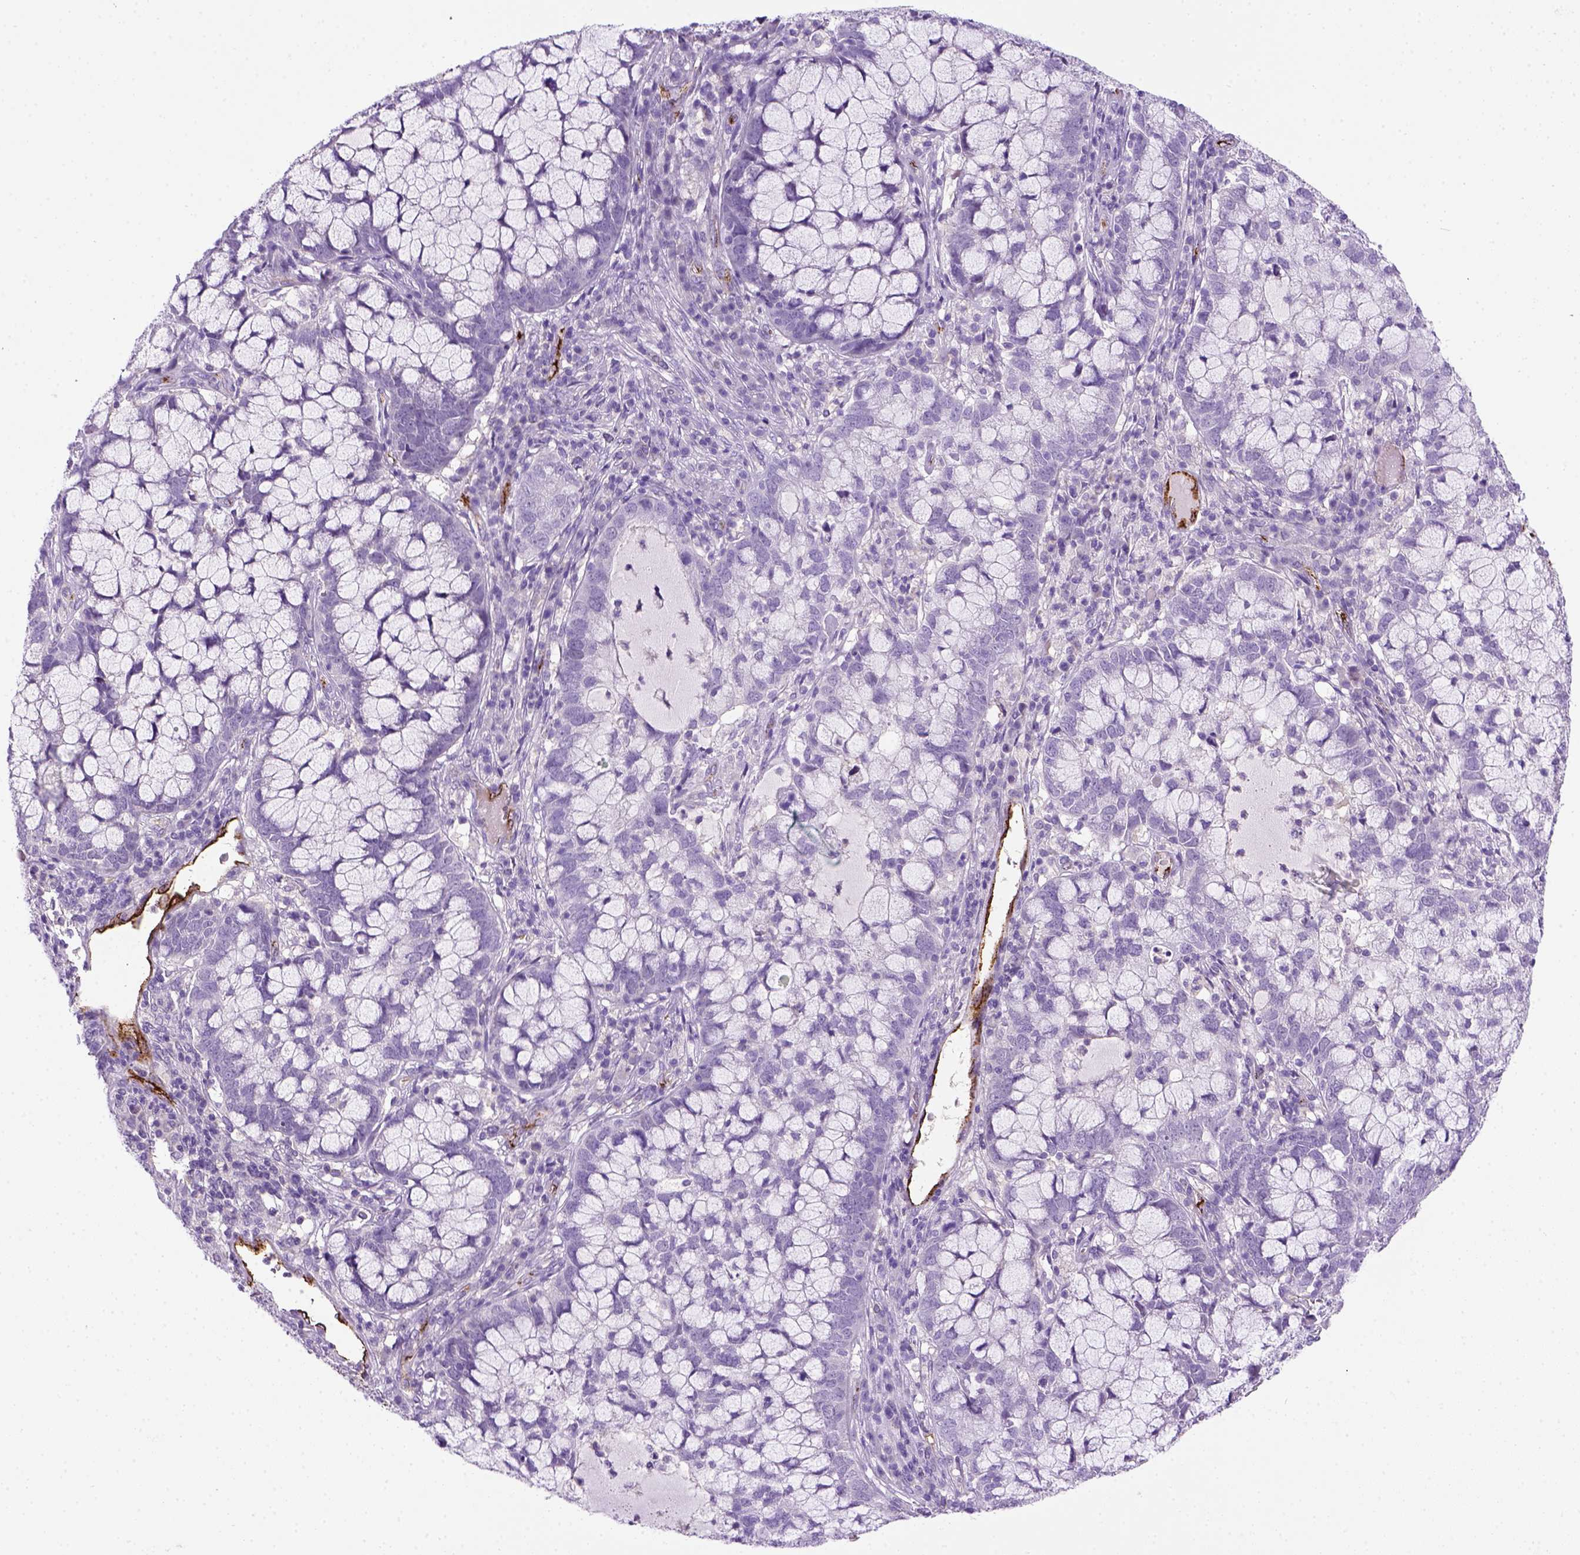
{"staining": {"intensity": "negative", "quantity": "none", "location": "none"}, "tissue": "cervical cancer", "cell_type": "Tumor cells", "image_type": "cancer", "snomed": [{"axis": "morphology", "description": "Adenocarcinoma, NOS"}, {"axis": "topography", "description": "Cervix"}], "caption": "IHC image of human cervical adenocarcinoma stained for a protein (brown), which shows no expression in tumor cells.", "gene": "VWF", "patient": {"sex": "female", "age": 40}}